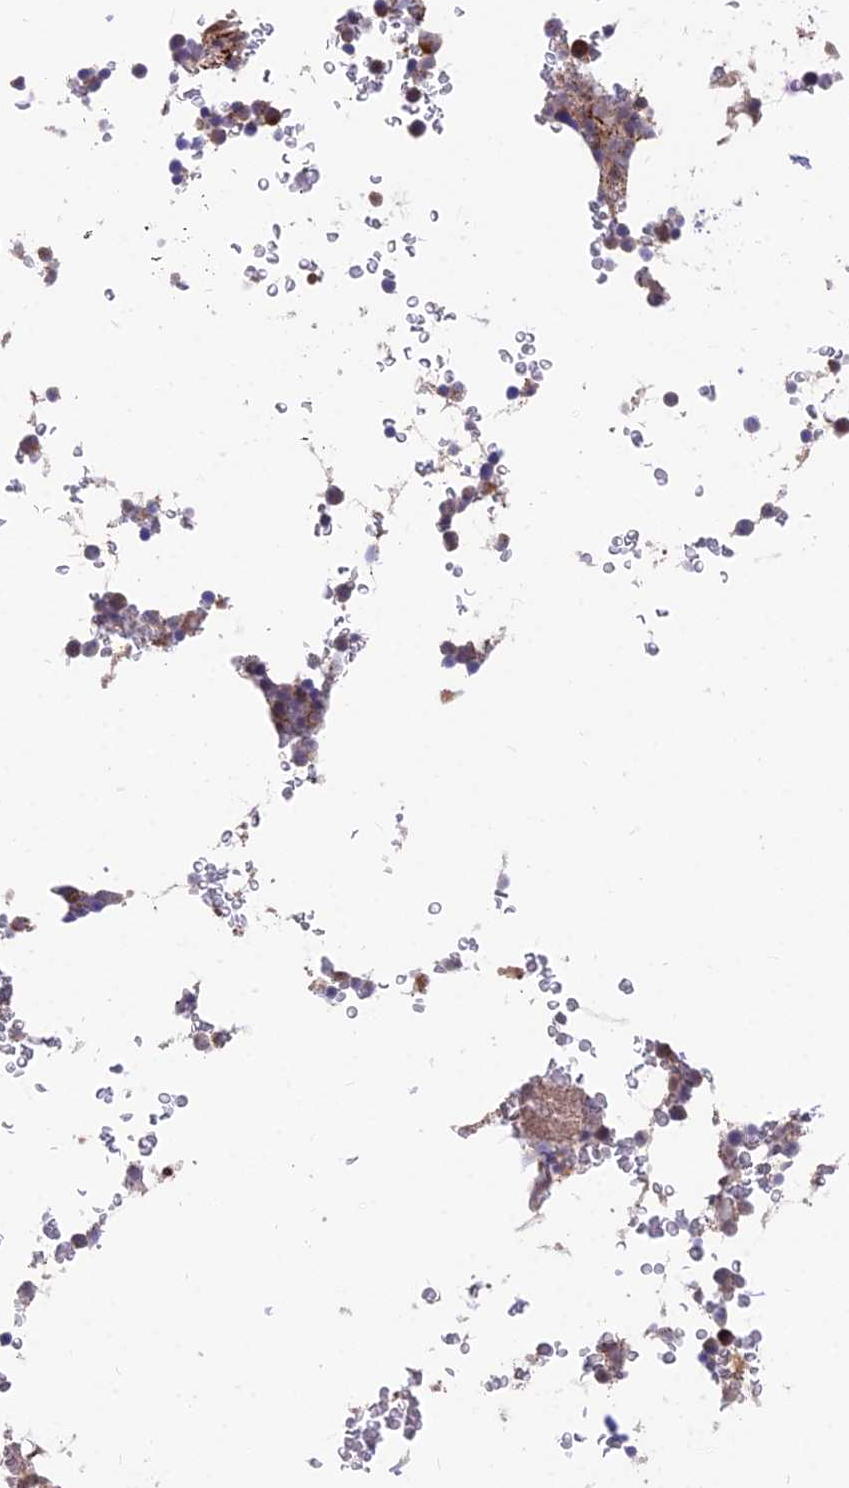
{"staining": {"intensity": "moderate", "quantity": "25%-75%", "location": "cytoplasmic/membranous"}, "tissue": "bone marrow", "cell_type": "Hematopoietic cells", "image_type": "normal", "snomed": [{"axis": "morphology", "description": "Normal tissue, NOS"}, {"axis": "topography", "description": "Bone marrow"}], "caption": "Immunohistochemical staining of normal human bone marrow exhibits moderate cytoplasmic/membranous protein positivity in approximately 25%-75% of hematopoietic cells. The staining was performed using DAB to visualize the protein expression in brown, while the nuclei were stained in blue with hematoxylin (Magnification: 20x).", "gene": "TIGD6", "patient": {"sex": "male", "age": 58}}